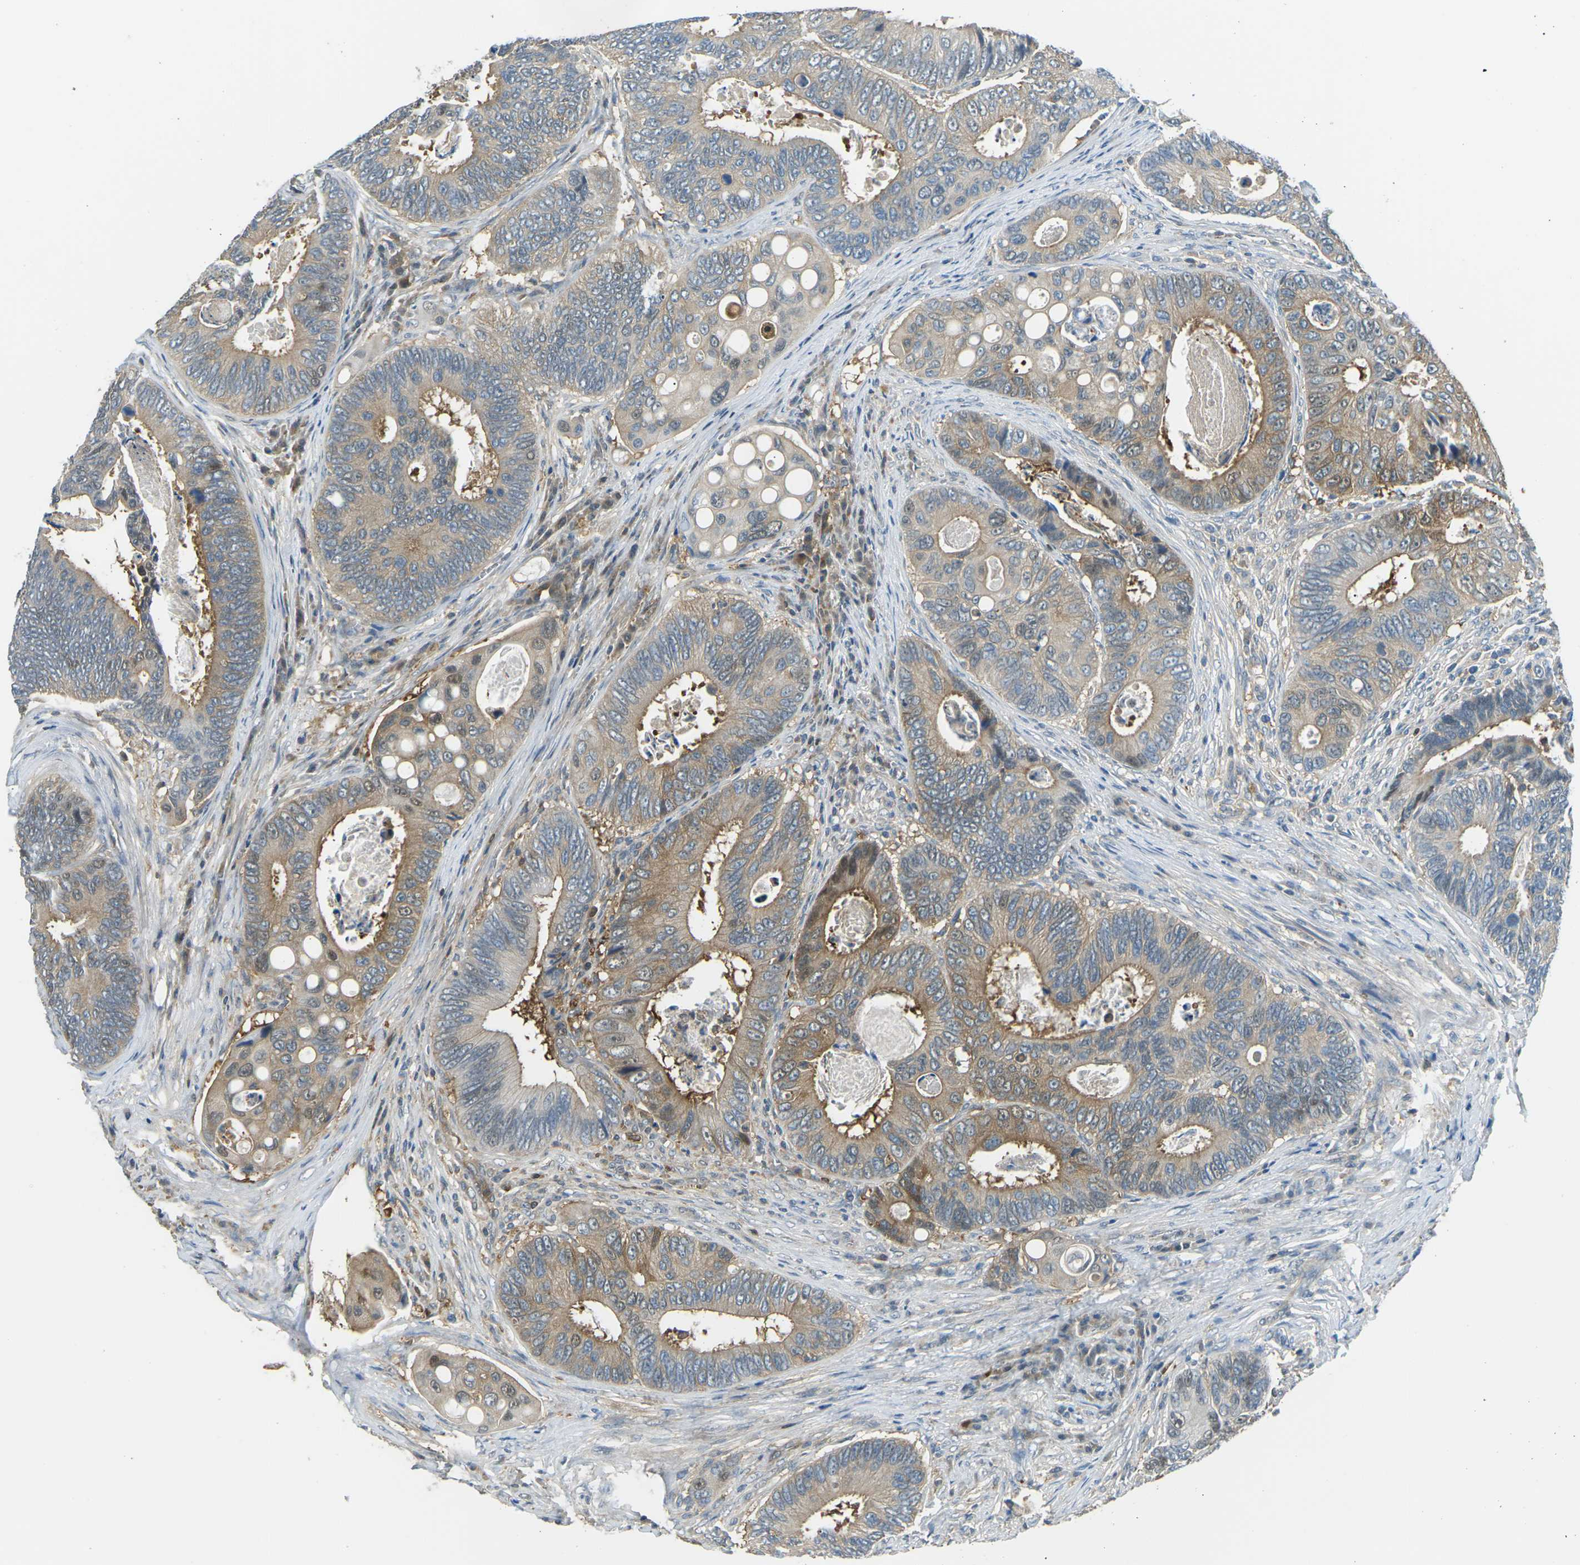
{"staining": {"intensity": "weak", "quantity": ">75%", "location": "cytoplasmic/membranous"}, "tissue": "colorectal cancer", "cell_type": "Tumor cells", "image_type": "cancer", "snomed": [{"axis": "morphology", "description": "Inflammation, NOS"}, {"axis": "morphology", "description": "Adenocarcinoma, NOS"}, {"axis": "topography", "description": "Colon"}], "caption": "Approximately >75% of tumor cells in colorectal cancer exhibit weak cytoplasmic/membranous protein expression as visualized by brown immunohistochemical staining.", "gene": "PIEZO2", "patient": {"sex": "male", "age": 72}}